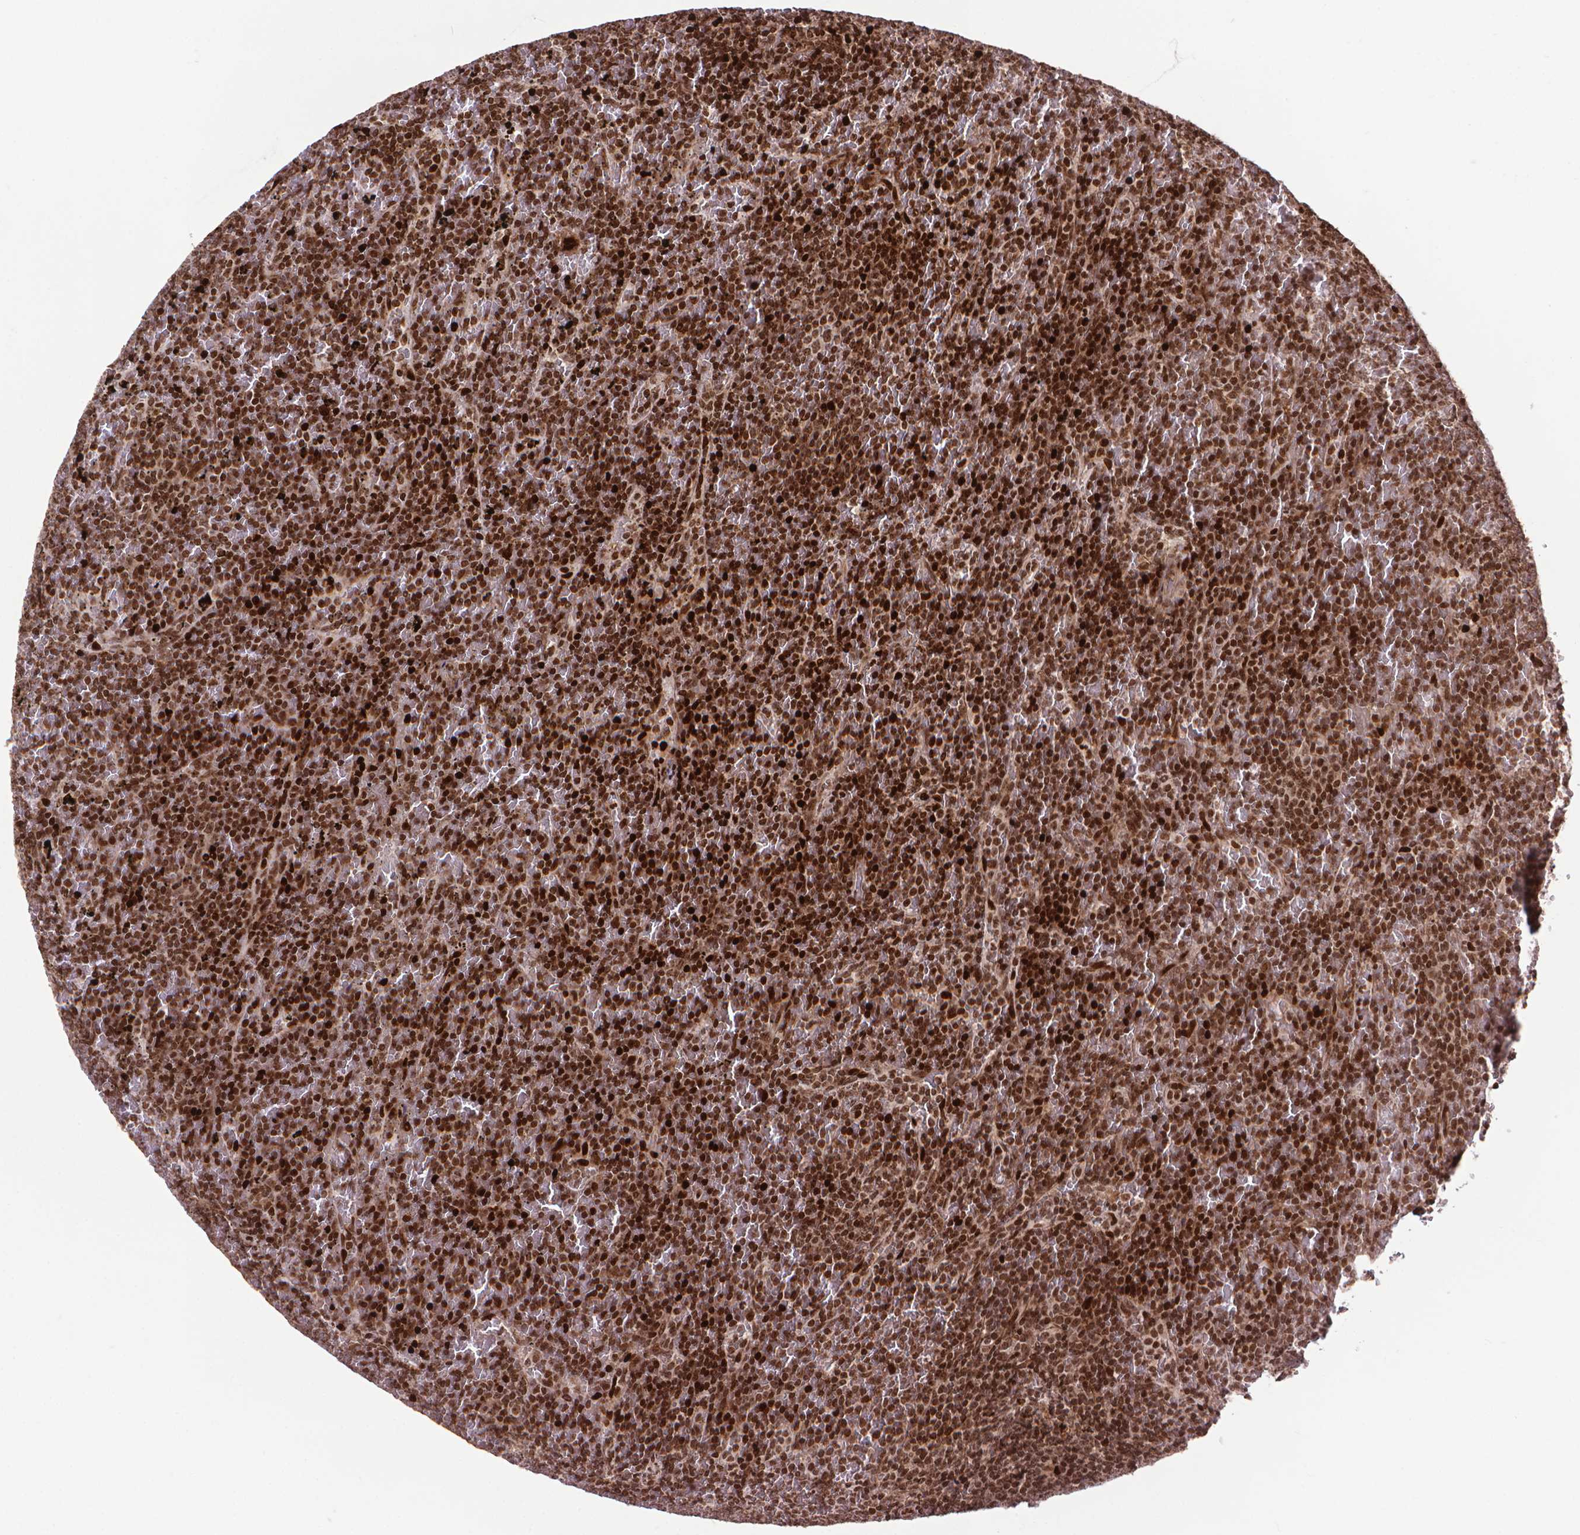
{"staining": {"intensity": "strong", "quantity": ">75%", "location": "cytoplasmic/membranous,nuclear"}, "tissue": "lymphoma", "cell_type": "Tumor cells", "image_type": "cancer", "snomed": [{"axis": "morphology", "description": "Malignant lymphoma, non-Hodgkin's type, Low grade"}, {"axis": "topography", "description": "Spleen"}], "caption": "Strong cytoplasmic/membranous and nuclear expression for a protein is present in about >75% of tumor cells of lymphoma using immunohistochemistry (IHC).", "gene": "AMER1", "patient": {"sex": "female", "age": 77}}